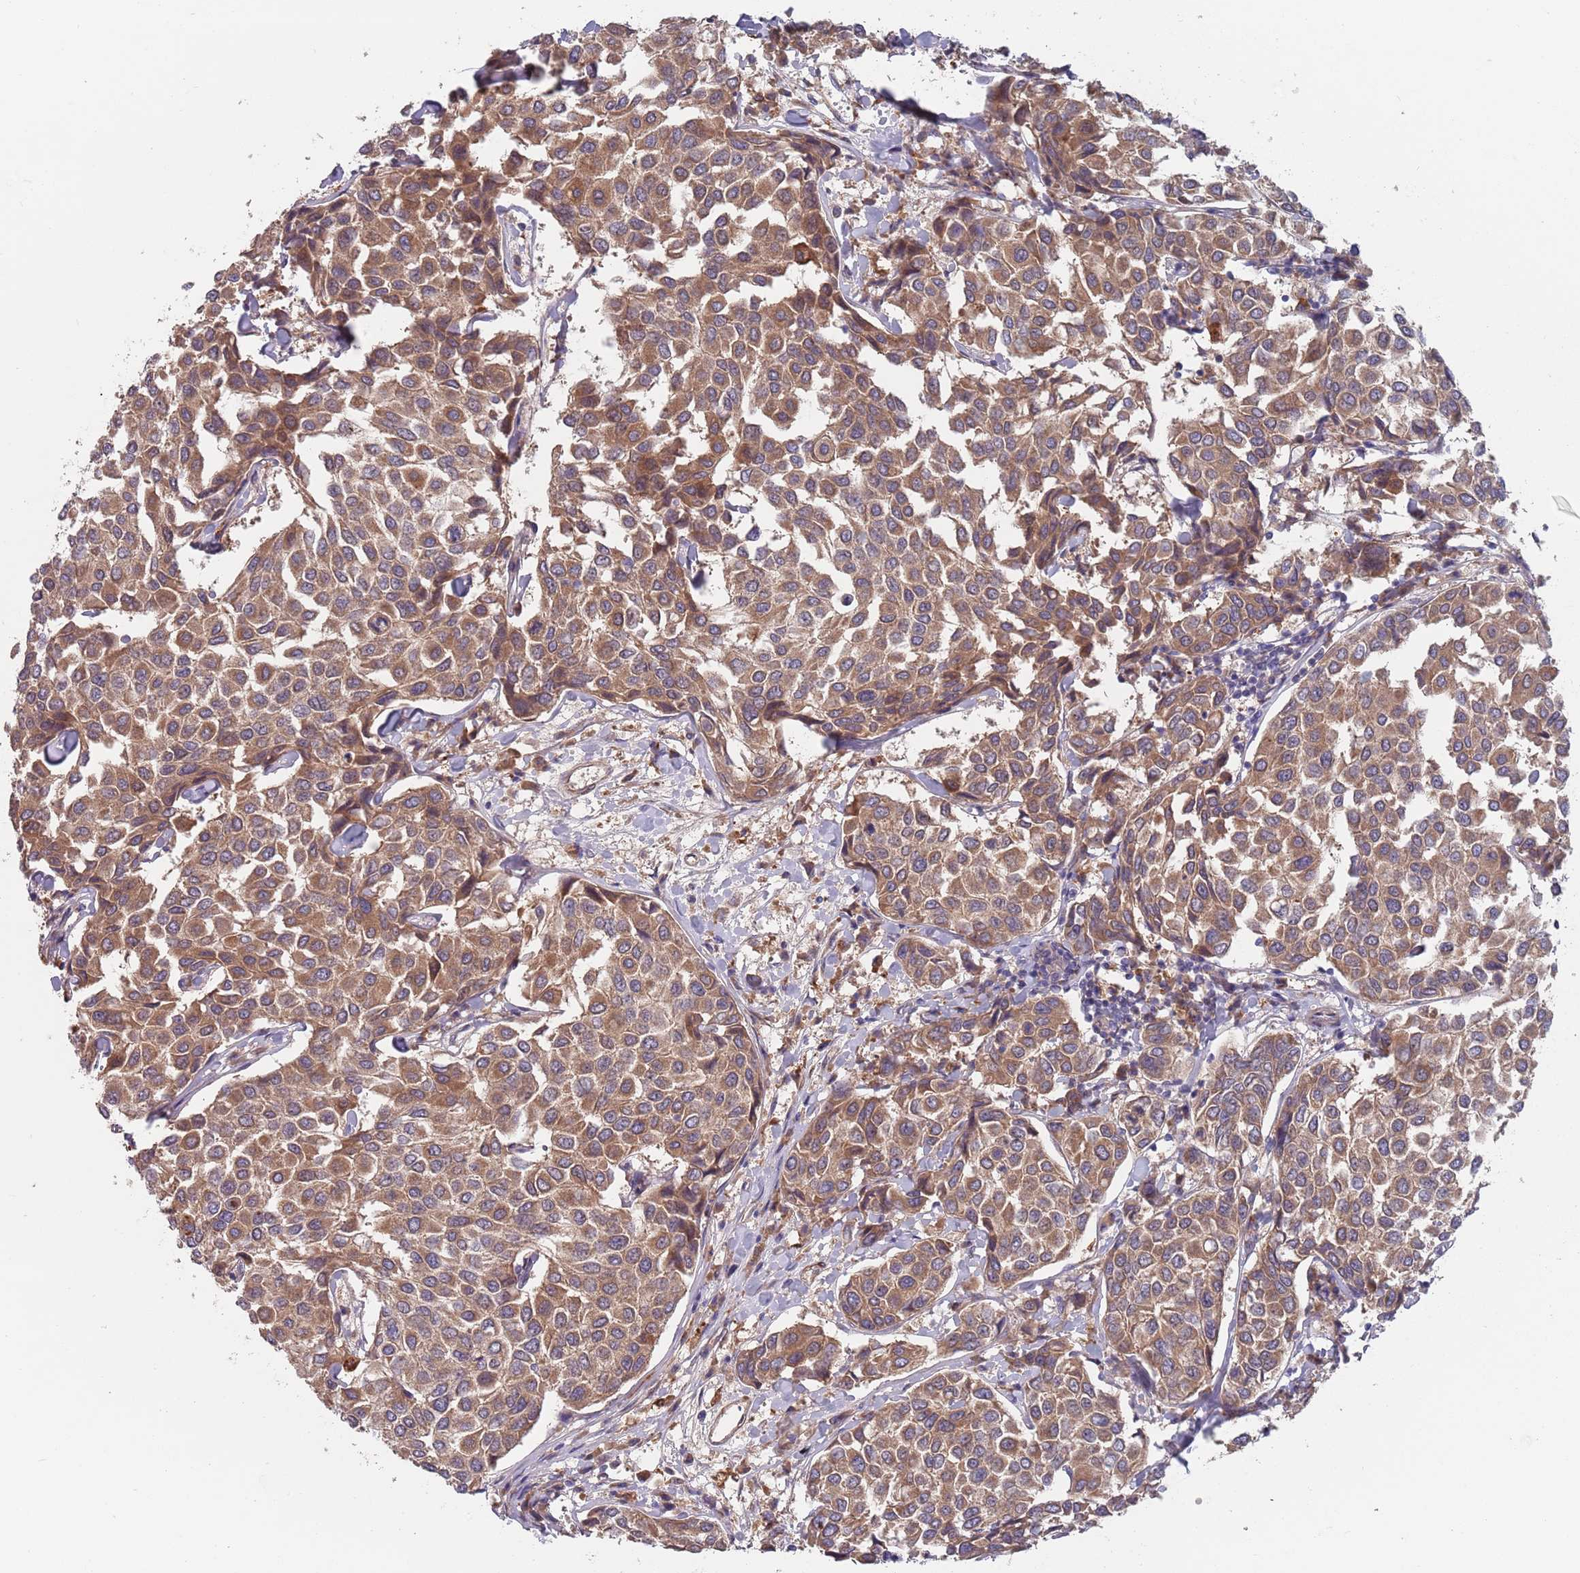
{"staining": {"intensity": "moderate", "quantity": ">75%", "location": "cytoplasmic/membranous"}, "tissue": "breast cancer", "cell_type": "Tumor cells", "image_type": "cancer", "snomed": [{"axis": "morphology", "description": "Duct carcinoma"}, {"axis": "topography", "description": "Breast"}], "caption": "Immunohistochemistry histopathology image of human invasive ductal carcinoma (breast) stained for a protein (brown), which exhibits medium levels of moderate cytoplasmic/membranous positivity in about >75% of tumor cells.", "gene": "ZNF140", "patient": {"sex": "female", "age": 55}}